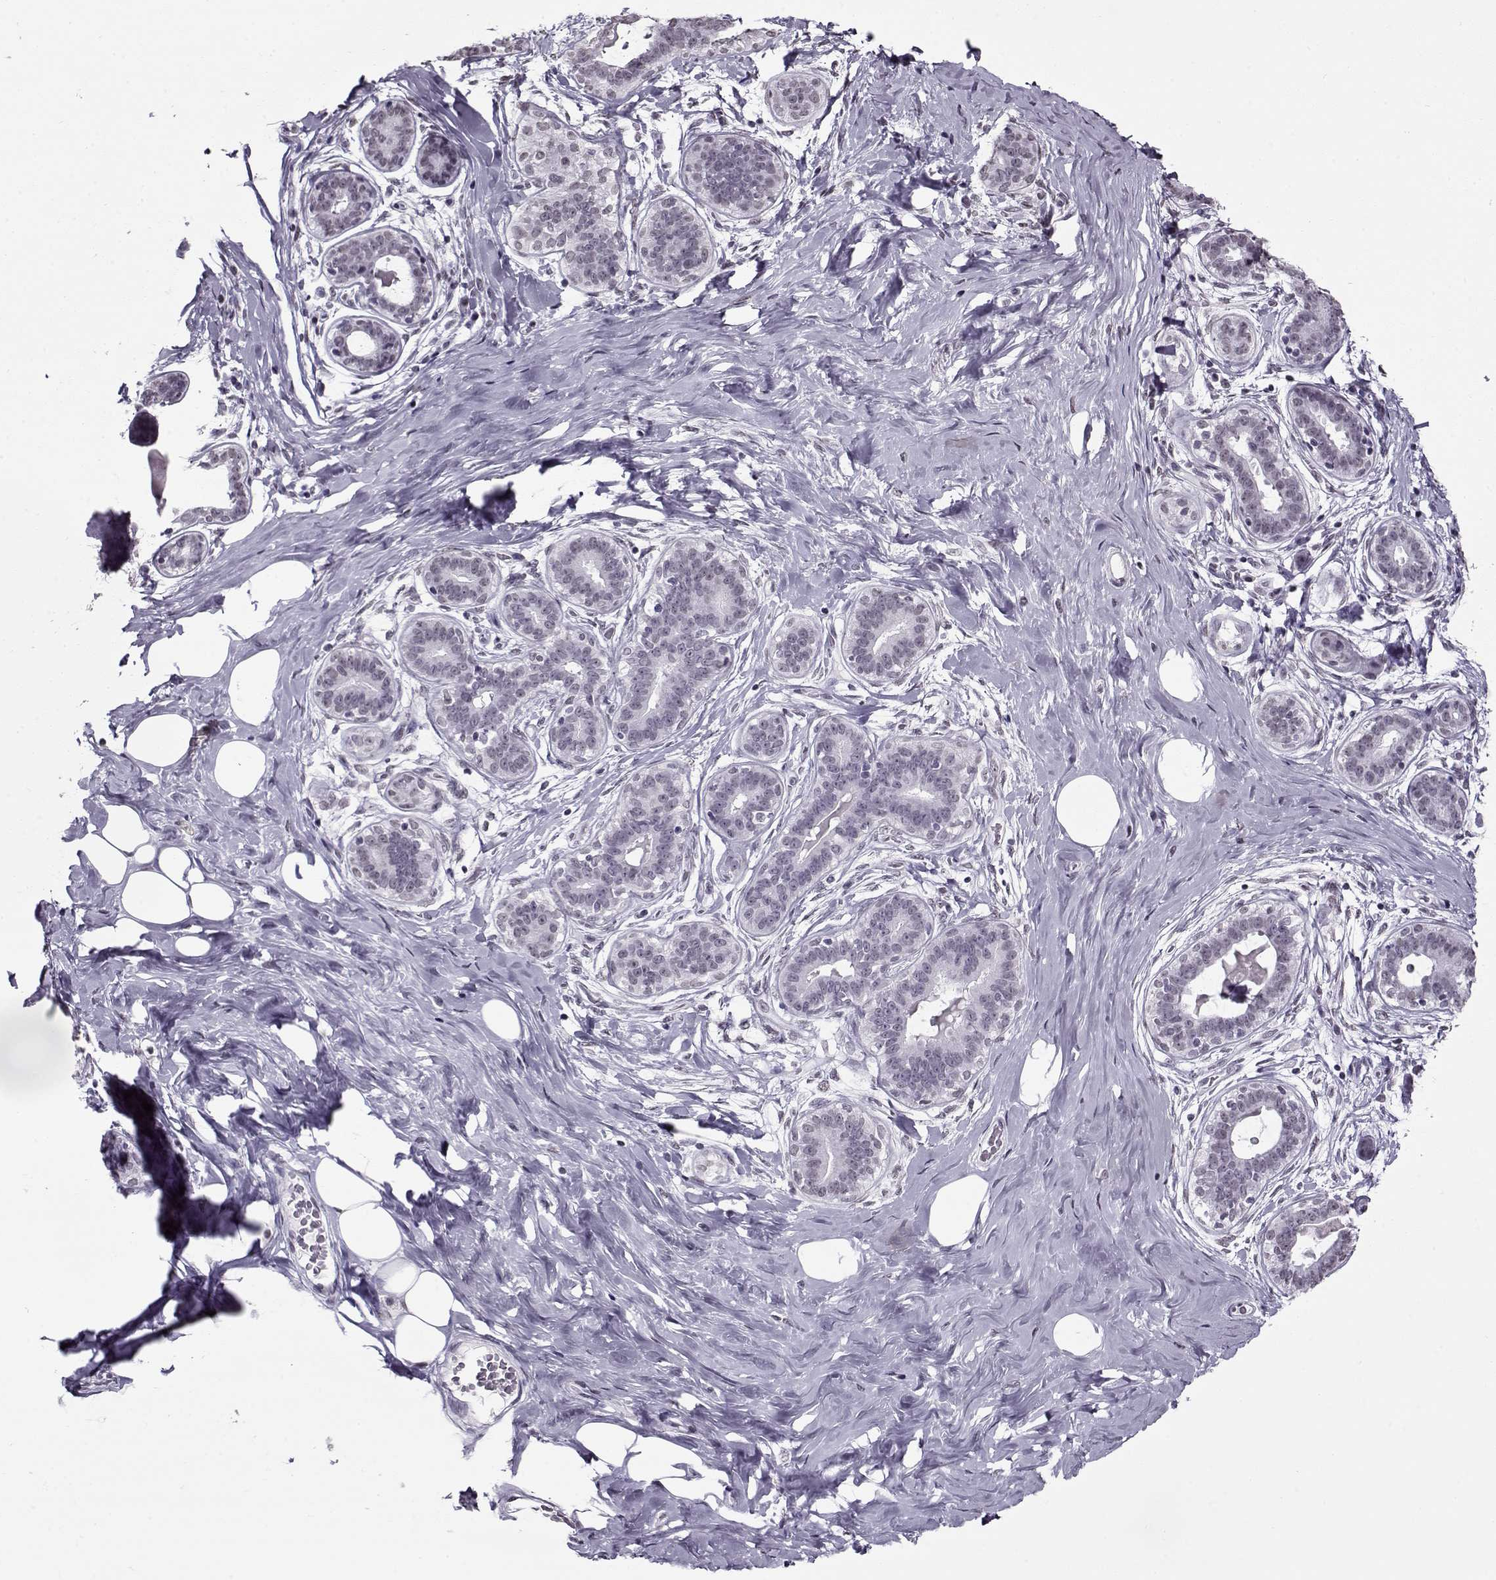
{"staining": {"intensity": "negative", "quantity": "none", "location": "none"}, "tissue": "breast", "cell_type": "Adipocytes", "image_type": "normal", "snomed": [{"axis": "morphology", "description": "Normal tissue, NOS"}, {"axis": "topography", "description": "Skin"}, {"axis": "topography", "description": "Breast"}], "caption": "This is an IHC micrograph of unremarkable breast. There is no expression in adipocytes.", "gene": "PRMT8", "patient": {"sex": "female", "age": 43}}